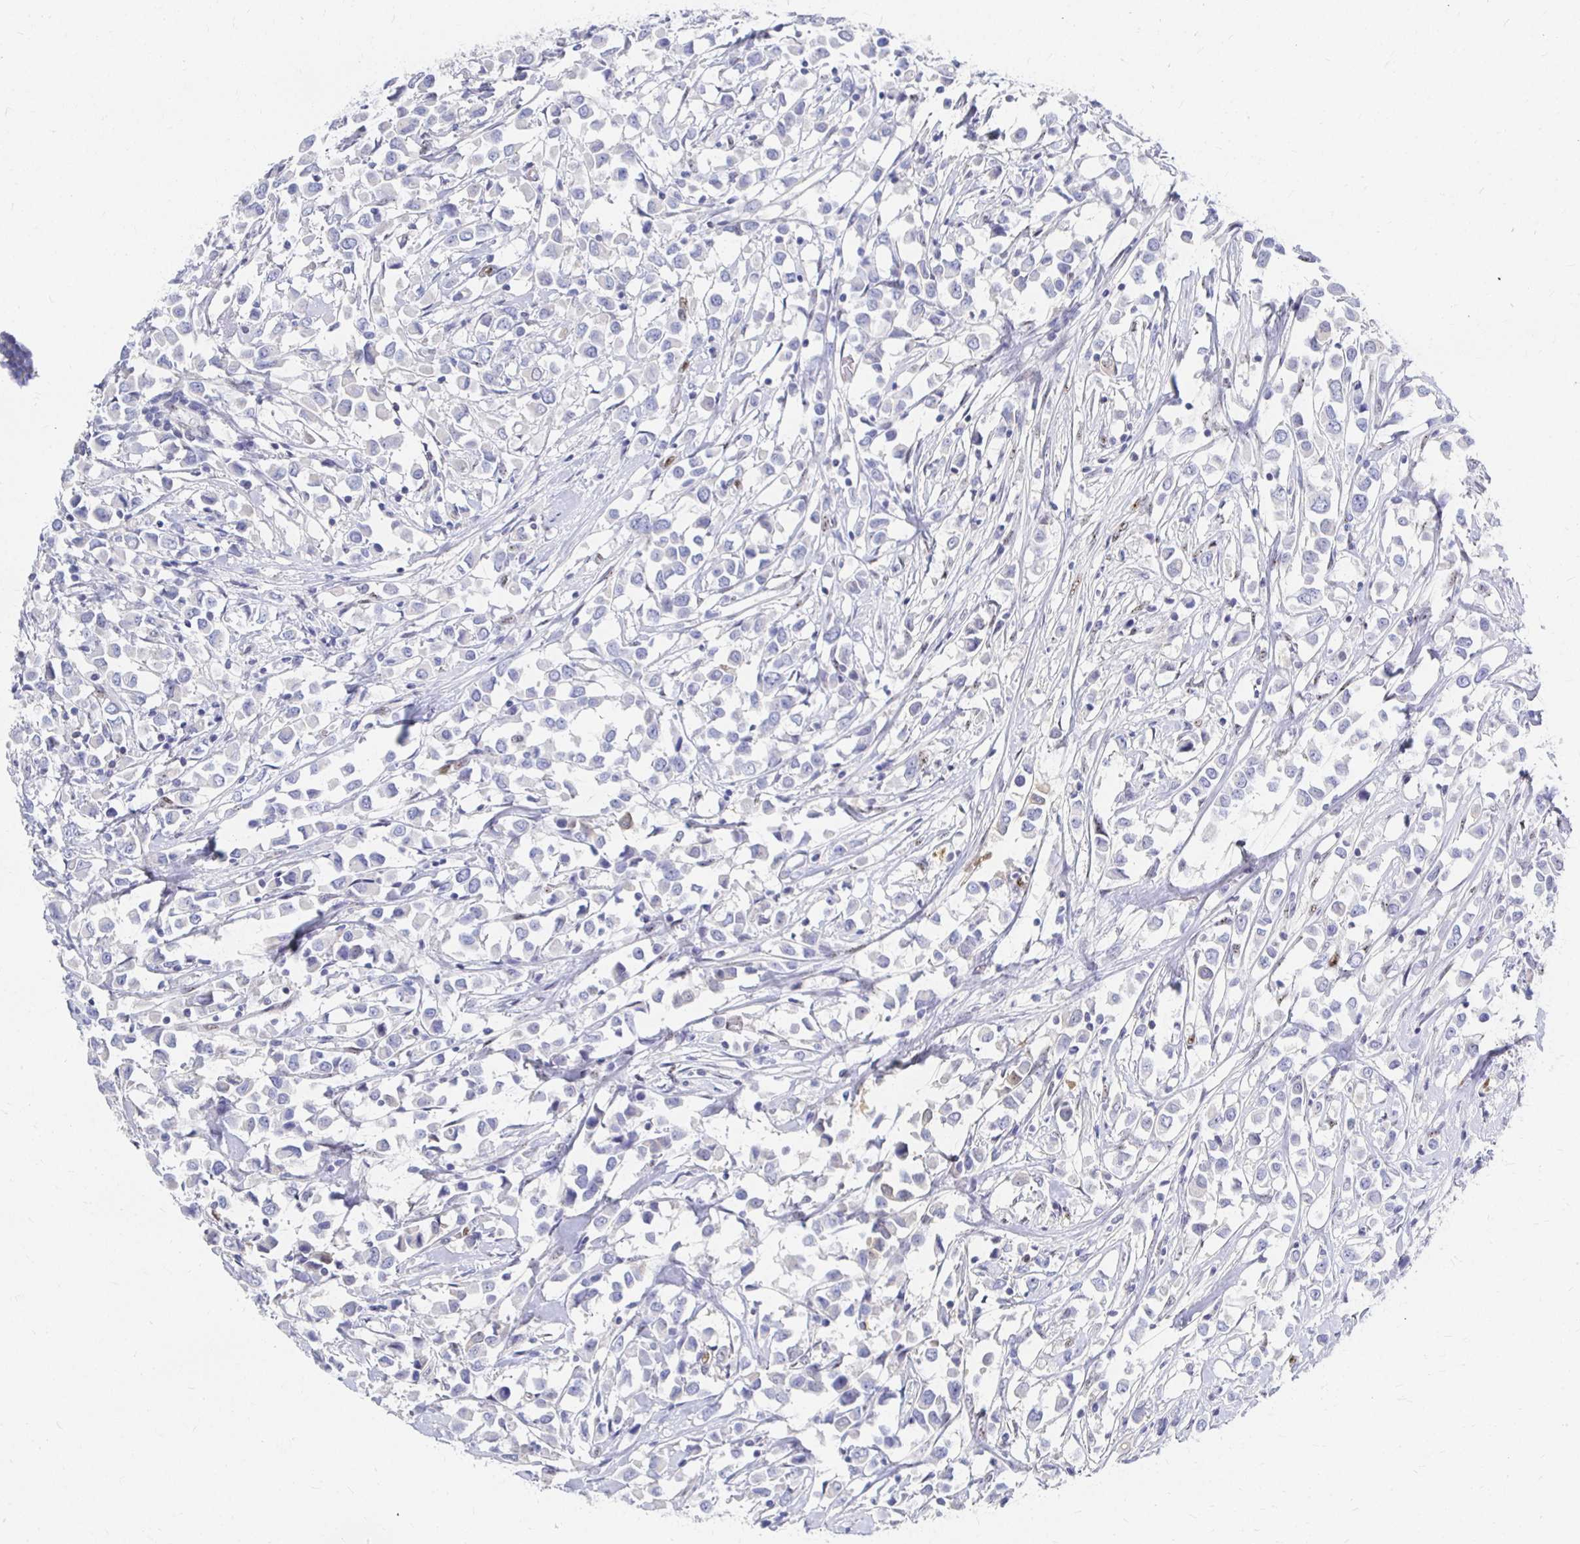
{"staining": {"intensity": "negative", "quantity": "none", "location": "none"}, "tissue": "breast cancer", "cell_type": "Tumor cells", "image_type": "cancer", "snomed": [{"axis": "morphology", "description": "Duct carcinoma"}, {"axis": "topography", "description": "Breast"}], "caption": "Tumor cells show no significant expression in invasive ductal carcinoma (breast). The staining is performed using DAB (3,3'-diaminobenzidine) brown chromogen with nuclei counter-stained in using hematoxylin.", "gene": "CLIC3", "patient": {"sex": "female", "age": 61}}